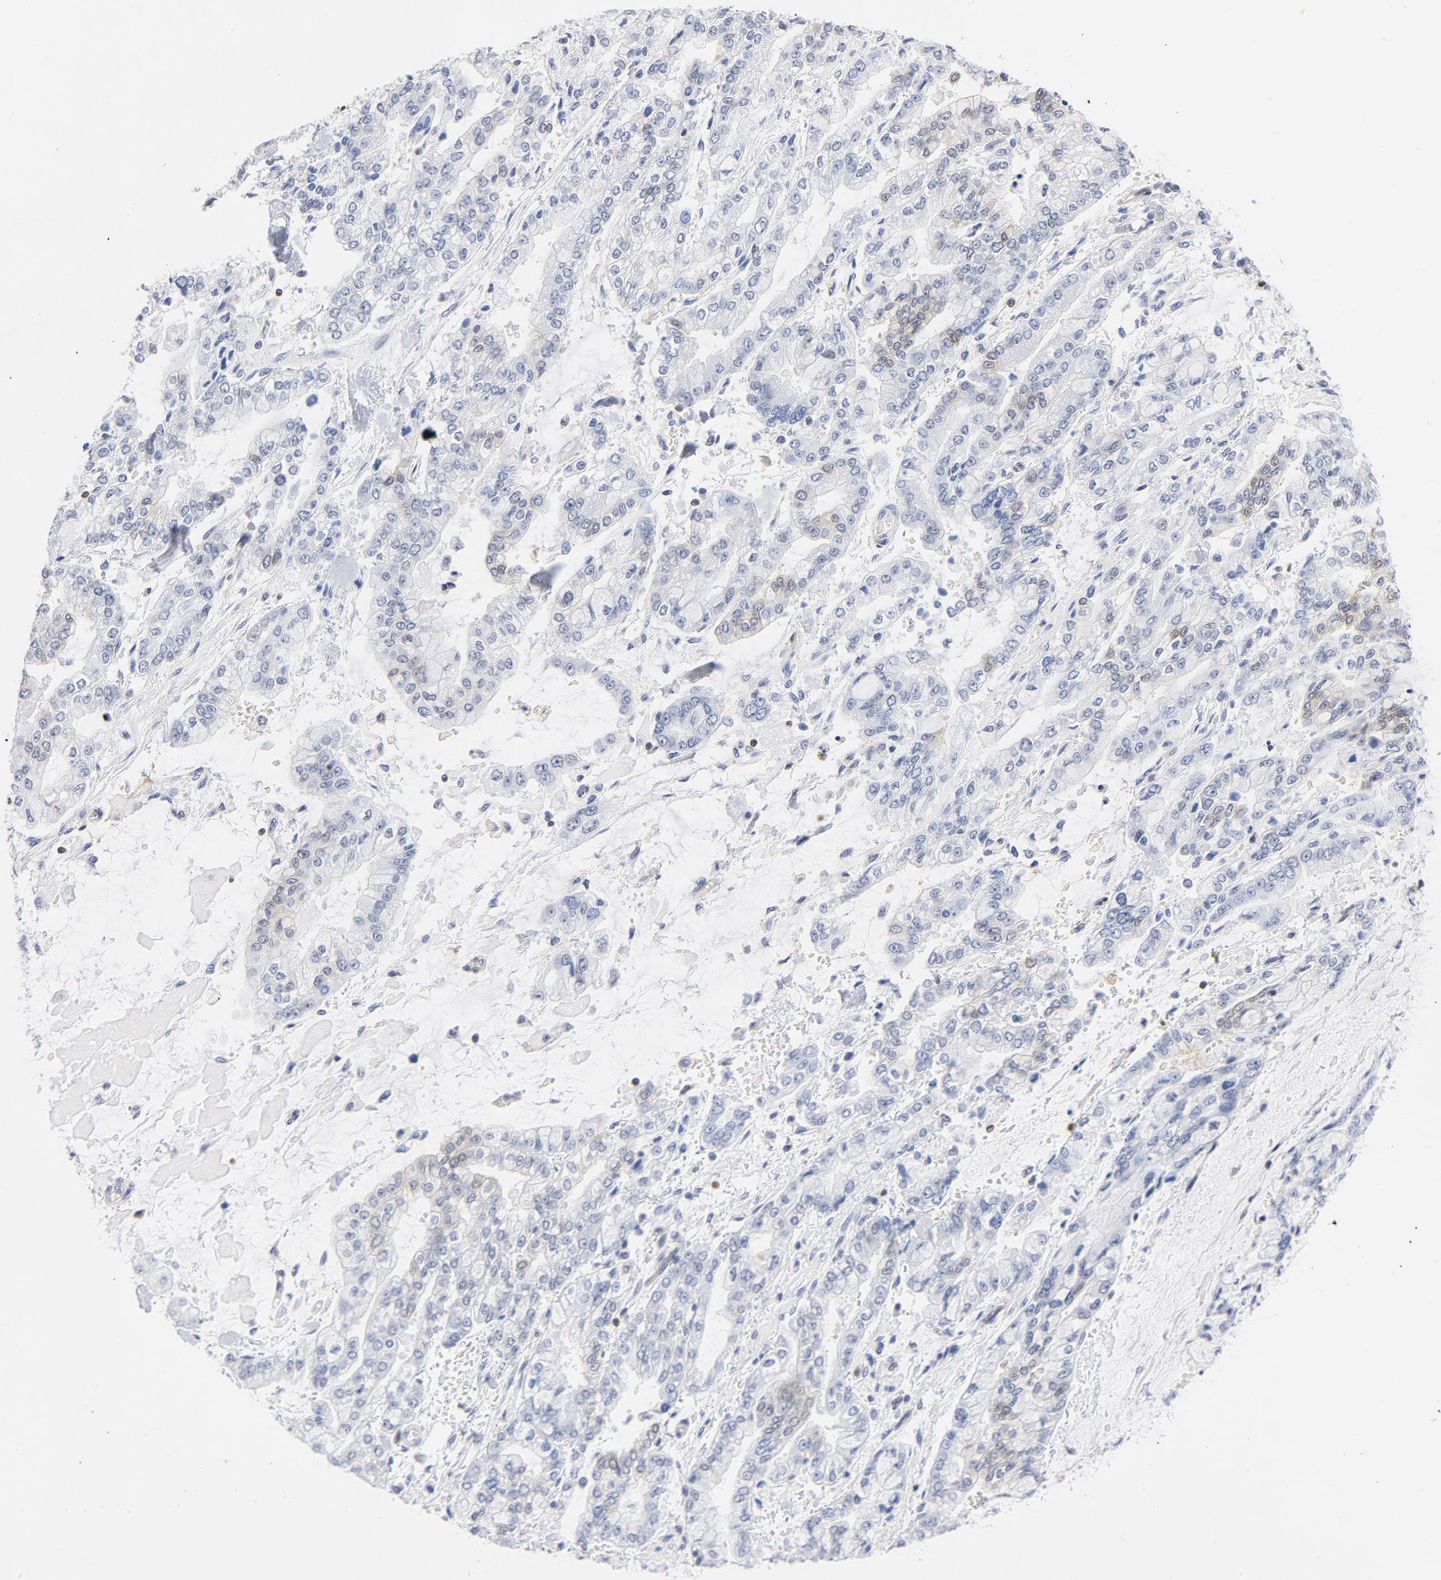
{"staining": {"intensity": "weak", "quantity": "<25%", "location": "cytoplasmic/membranous,nuclear"}, "tissue": "stomach cancer", "cell_type": "Tumor cells", "image_type": "cancer", "snomed": [{"axis": "morphology", "description": "Normal tissue, NOS"}, {"axis": "morphology", "description": "Adenocarcinoma, NOS"}, {"axis": "topography", "description": "Stomach, upper"}, {"axis": "topography", "description": "Stomach"}], "caption": "An immunohistochemistry image of adenocarcinoma (stomach) is shown. There is no staining in tumor cells of adenocarcinoma (stomach).", "gene": "CDKN1B", "patient": {"sex": "male", "age": 76}}